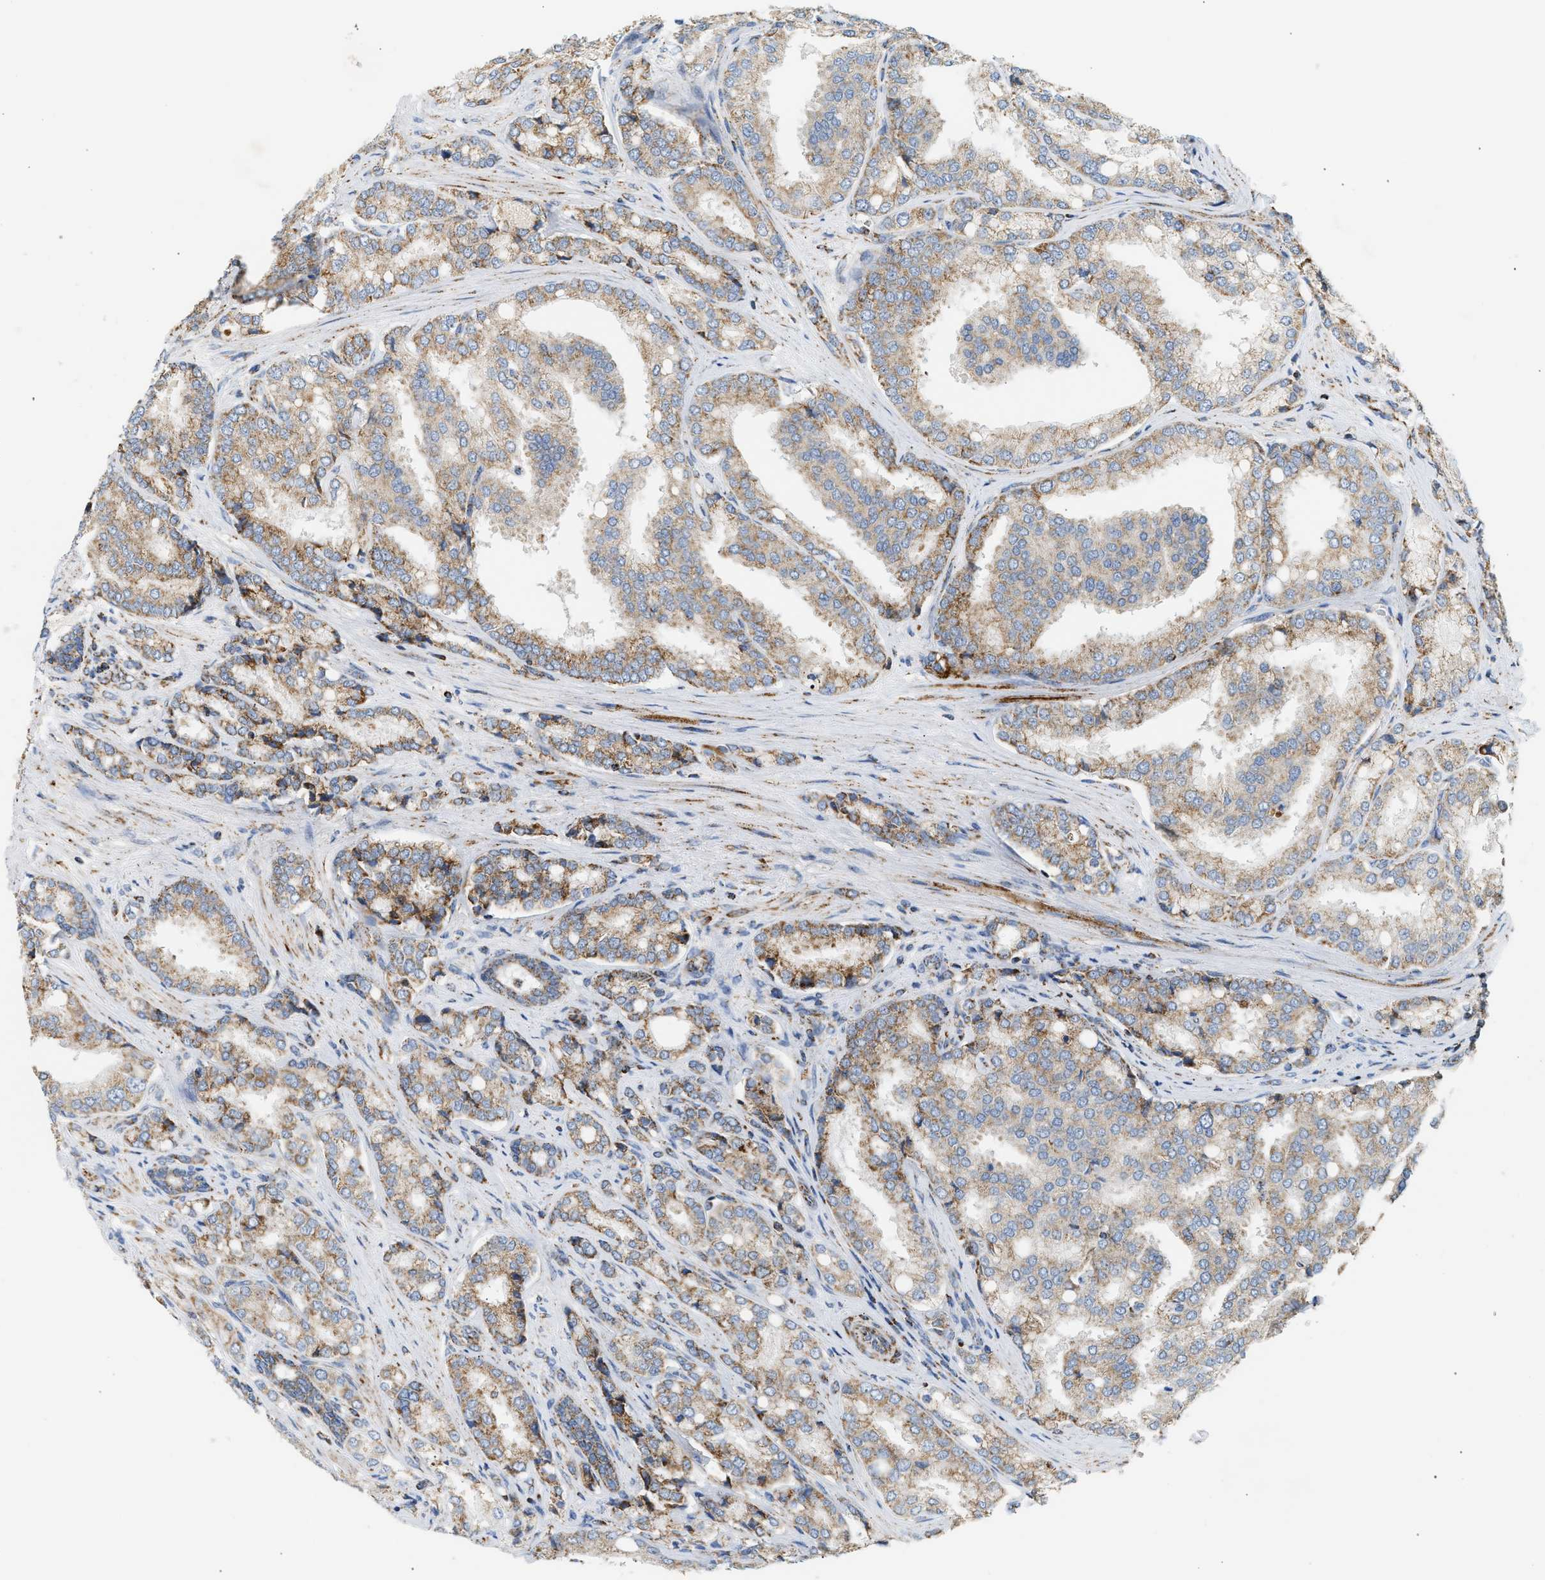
{"staining": {"intensity": "moderate", "quantity": ">75%", "location": "cytoplasmic/membranous"}, "tissue": "prostate cancer", "cell_type": "Tumor cells", "image_type": "cancer", "snomed": [{"axis": "morphology", "description": "Adenocarcinoma, High grade"}, {"axis": "topography", "description": "Prostate"}], "caption": "Immunohistochemistry micrograph of neoplastic tissue: high-grade adenocarcinoma (prostate) stained using IHC demonstrates medium levels of moderate protein expression localized specifically in the cytoplasmic/membranous of tumor cells, appearing as a cytoplasmic/membranous brown color.", "gene": "OGDH", "patient": {"sex": "male", "age": 50}}